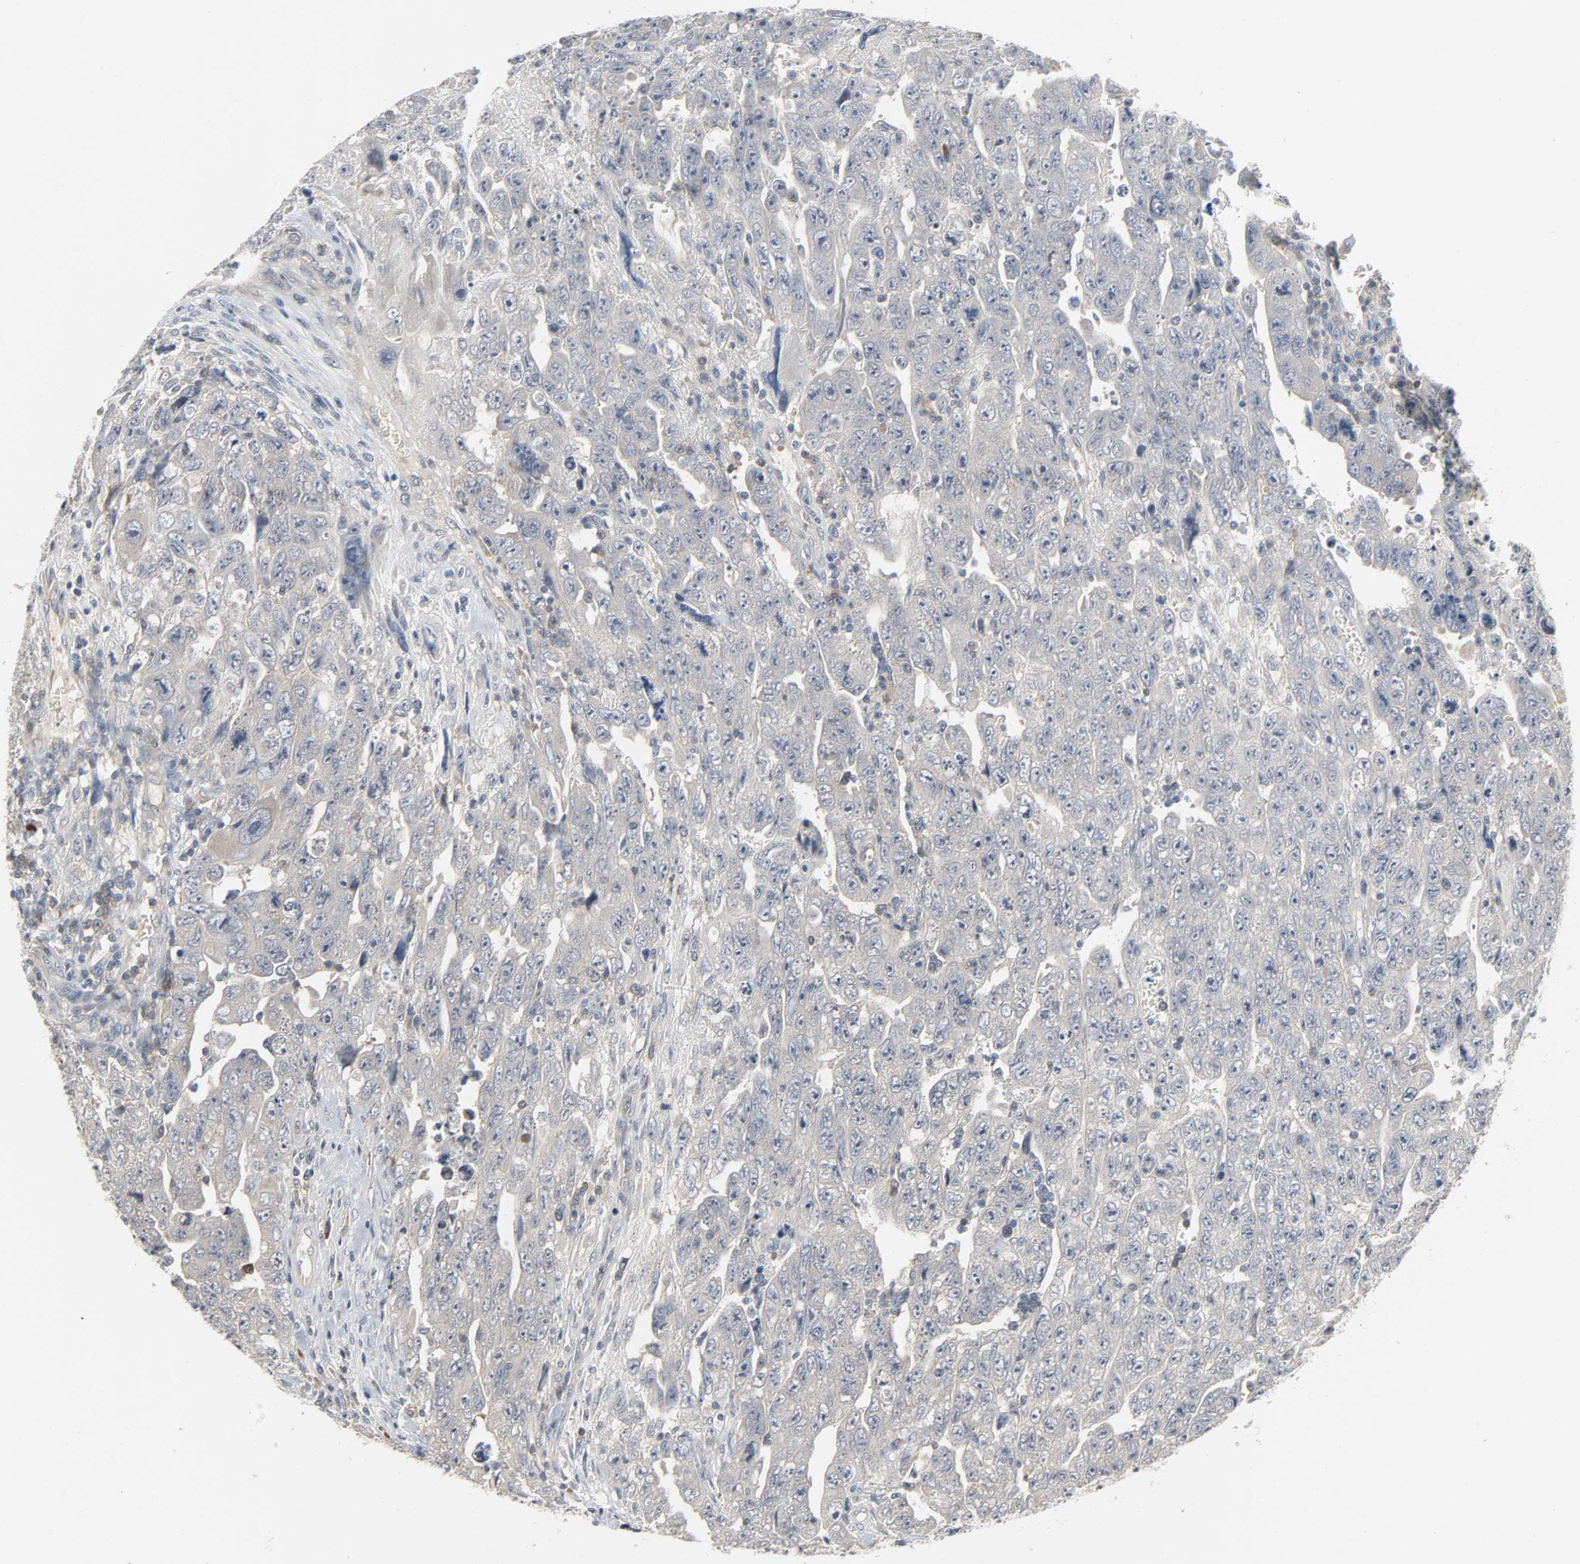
{"staining": {"intensity": "negative", "quantity": "none", "location": "none"}, "tissue": "testis cancer", "cell_type": "Tumor cells", "image_type": "cancer", "snomed": [{"axis": "morphology", "description": "Carcinoma, Embryonal, NOS"}, {"axis": "topography", "description": "Testis"}], "caption": "This is a histopathology image of immunohistochemistry (IHC) staining of testis cancer, which shows no expression in tumor cells.", "gene": "CD4", "patient": {"sex": "male", "age": 28}}